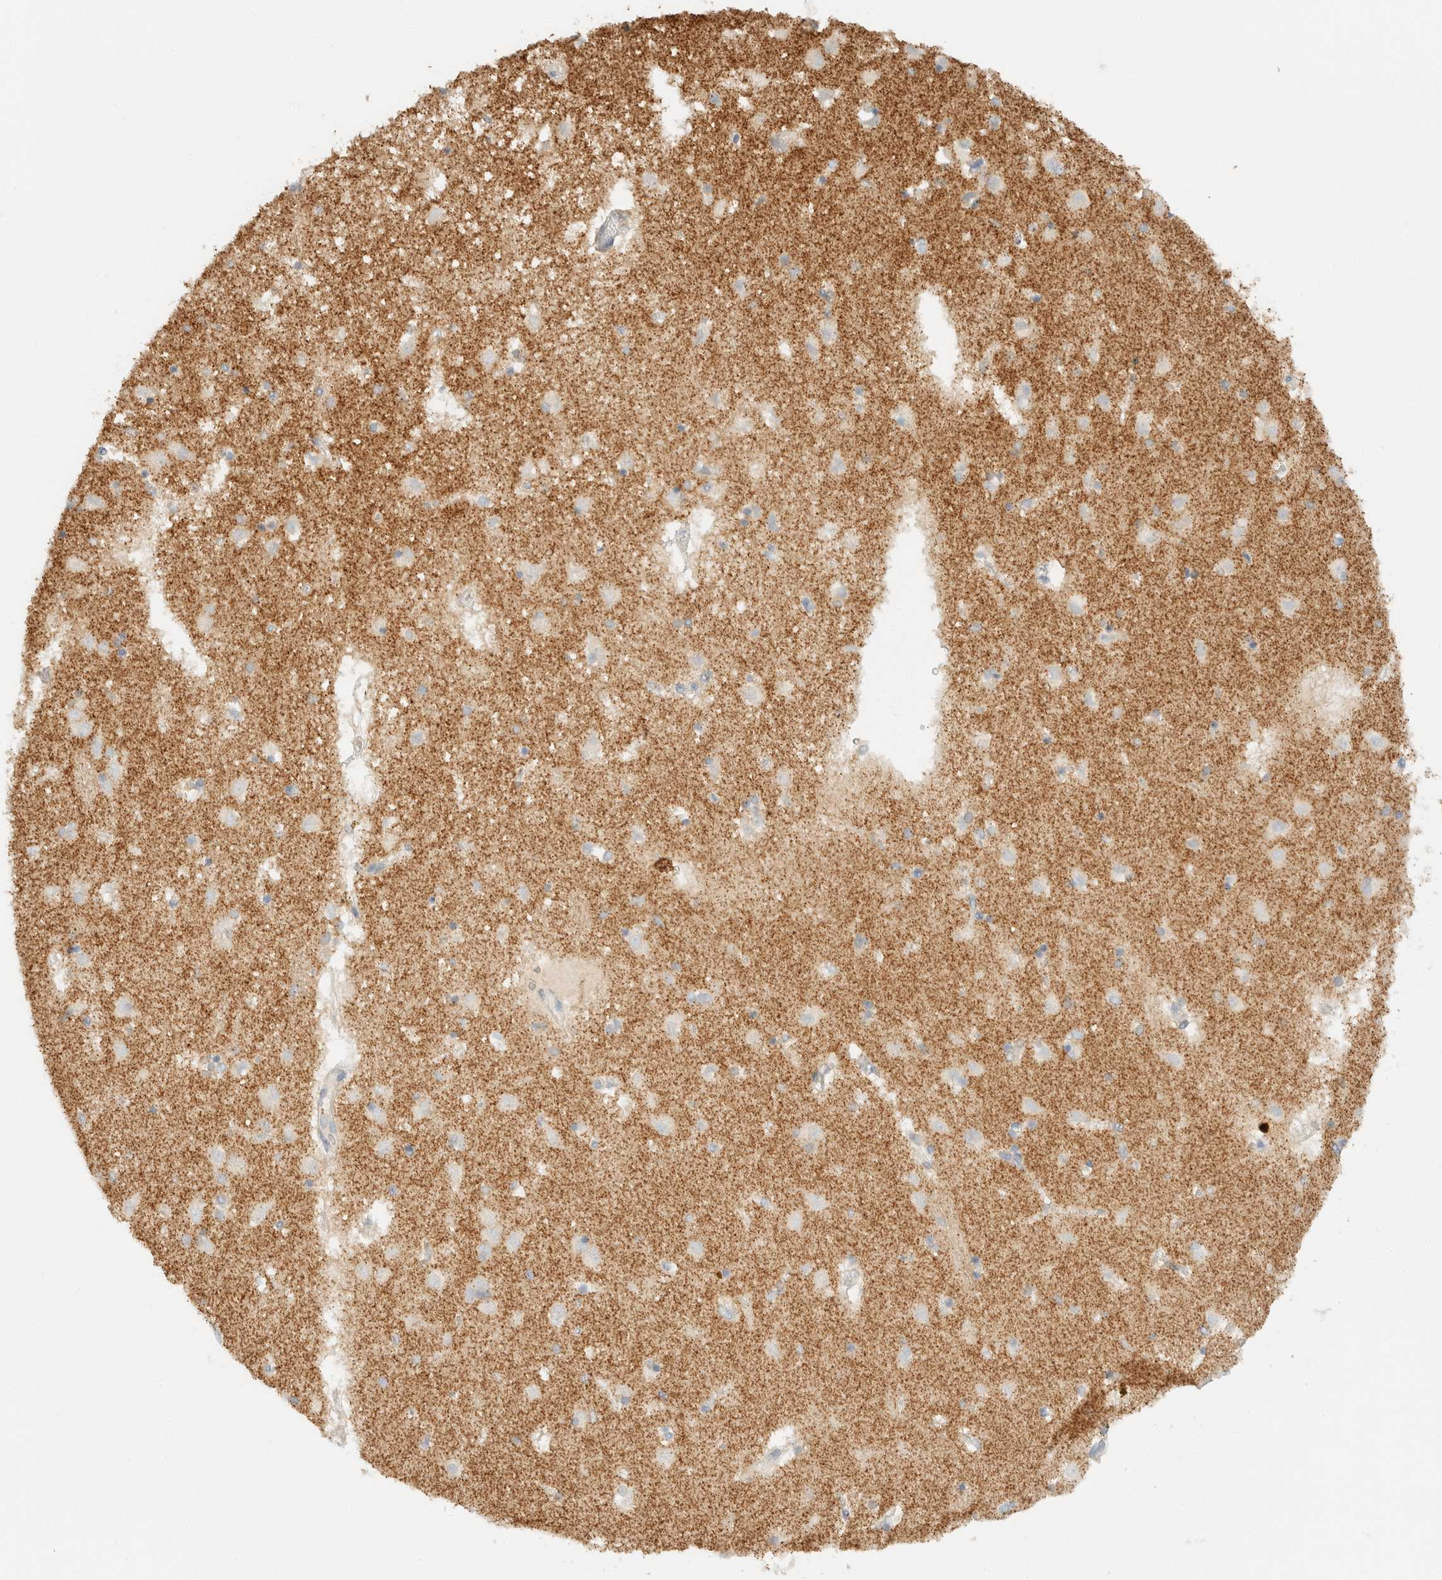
{"staining": {"intensity": "negative", "quantity": "none", "location": "none"}, "tissue": "caudate", "cell_type": "Glial cells", "image_type": "normal", "snomed": [{"axis": "morphology", "description": "Normal tissue, NOS"}, {"axis": "topography", "description": "Lateral ventricle wall"}], "caption": "Benign caudate was stained to show a protein in brown. There is no significant staining in glial cells. (Brightfield microscopy of DAB IHC at high magnification).", "gene": "SH3GLB2", "patient": {"sex": "male", "age": 70}}